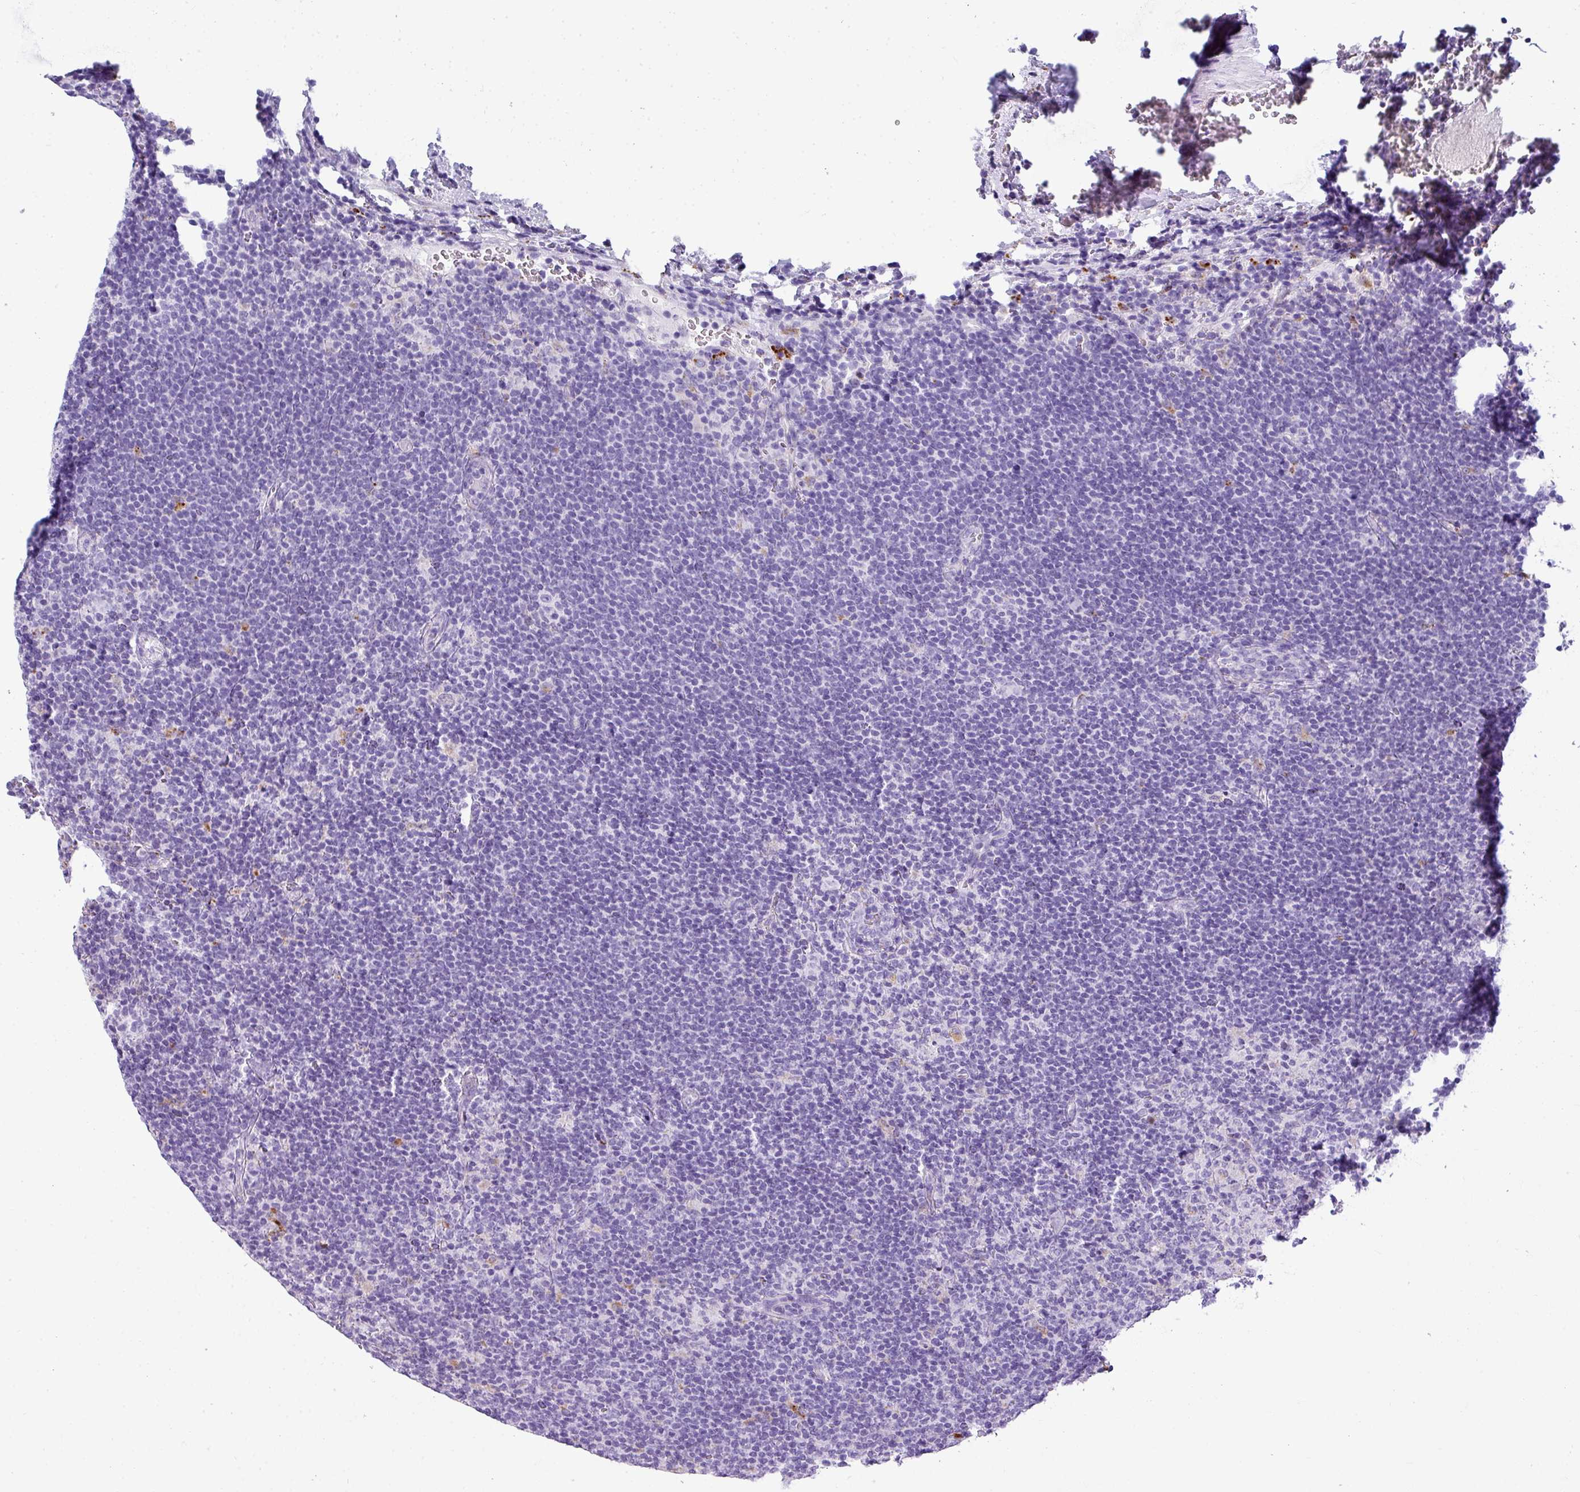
{"staining": {"intensity": "negative", "quantity": "none", "location": "none"}, "tissue": "lymphoma", "cell_type": "Tumor cells", "image_type": "cancer", "snomed": [{"axis": "morphology", "description": "Hodgkin's disease, NOS"}, {"axis": "topography", "description": "Lymph node"}], "caption": "High power microscopy image of an immunohistochemistry histopathology image of lymphoma, revealing no significant expression in tumor cells.", "gene": "ZNF568", "patient": {"sex": "female", "age": 57}}